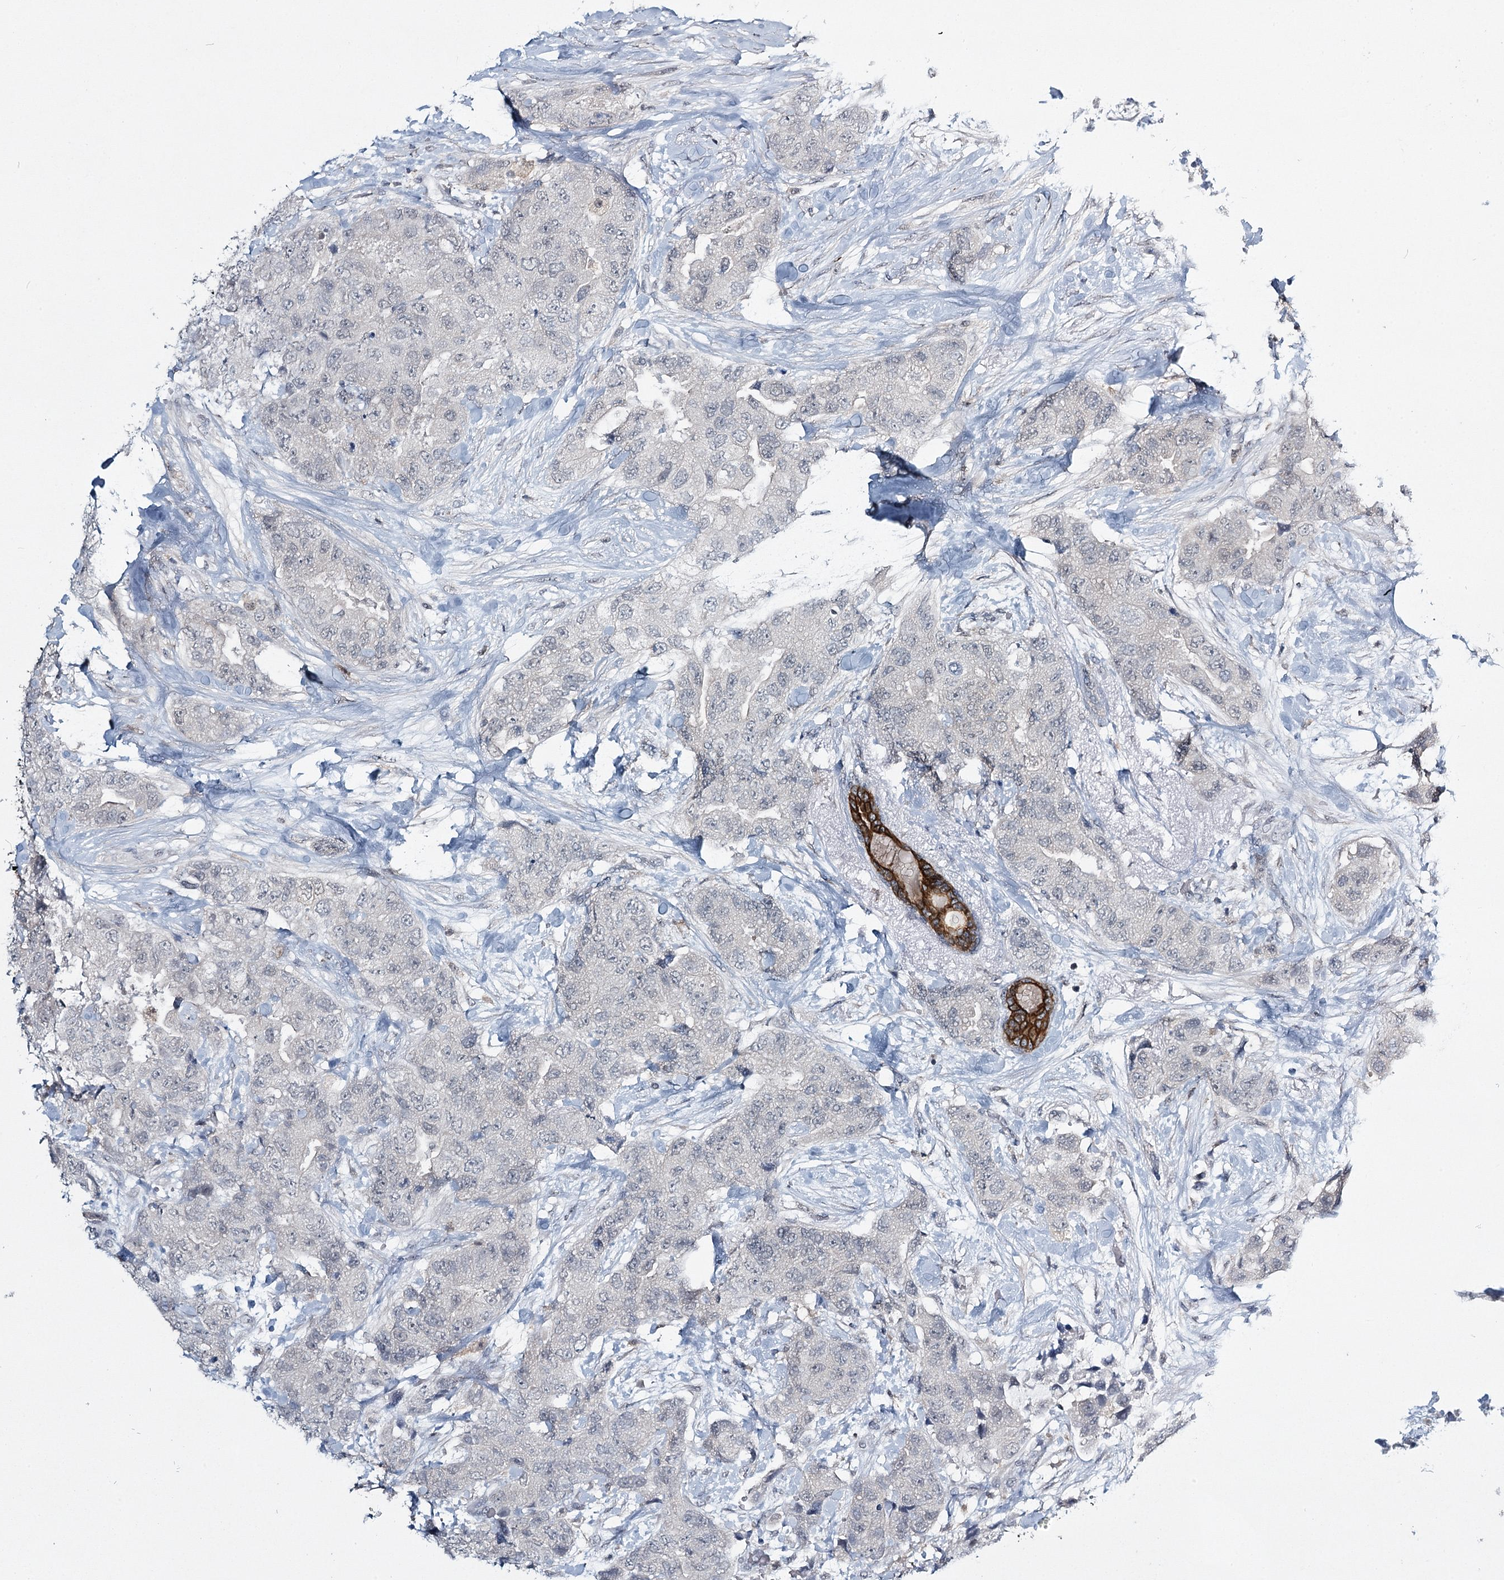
{"staining": {"intensity": "negative", "quantity": "none", "location": "none"}, "tissue": "breast cancer", "cell_type": "Tumor cells", "image_type": "cancer", "snomed": [{"axis": "morphology", "description": "Duct carcinoma"}, {"axis": "topography", "description": "Breast"}], "caption": "Immunohistochemistry histopathology image of neoplastic tissue: intraductal carcinoma (breast) stained with DAB shows no significant protein positivity in tumor cells. The staining is performed using DAB (3,3'-diaminobenzidine) brown chromogen with nuclei counter-stained in using hematoxylin.", "gene": "TMEM70", "patient": {"sex": "female", "age": 62}}